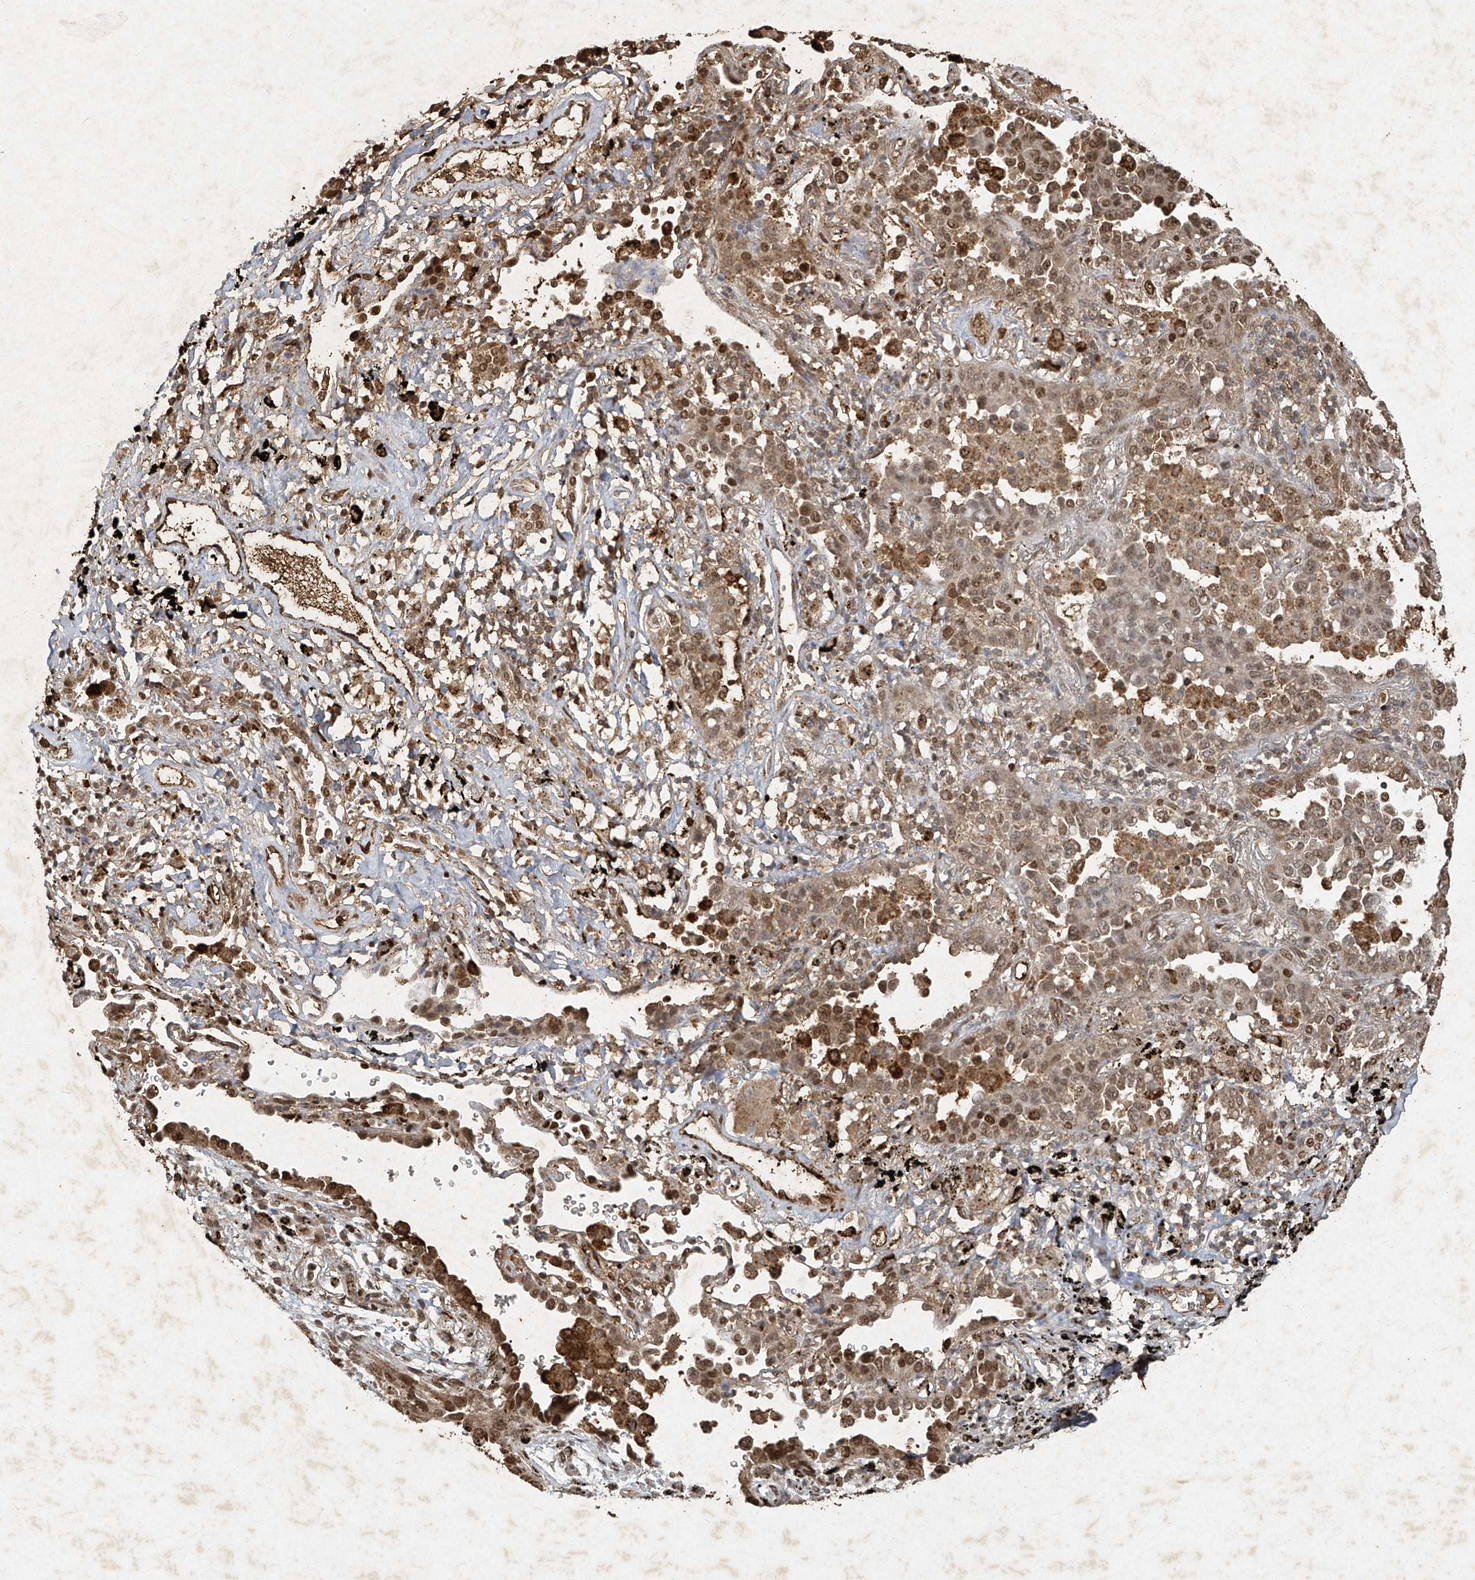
{"staining": {"intensity": "moderate", "quantity": ">75%", "location": "cytoplasmic/membranous,nuclear"}, "tissue": "lung cancer", "cell_type": "Tumor cells", "image_type": "cancer", "snomed": [{"axis": "morphology", "description": "Normal tissue, NOS"}, {"axis": "morphology", "description": "Adenocarcinoma, NOS"}, {"axis": "topography", "description": "Lung"}], "caption": "This micrograph shows immunohistochemistry staining of lung cancer (adenocarcinoma), with medium moderate cytoplasmic/membranous and nuclear positivity in about >75% of tumor cells.", "gene": "ATRIP", "patient": {"sex": "male", "age": 59}}